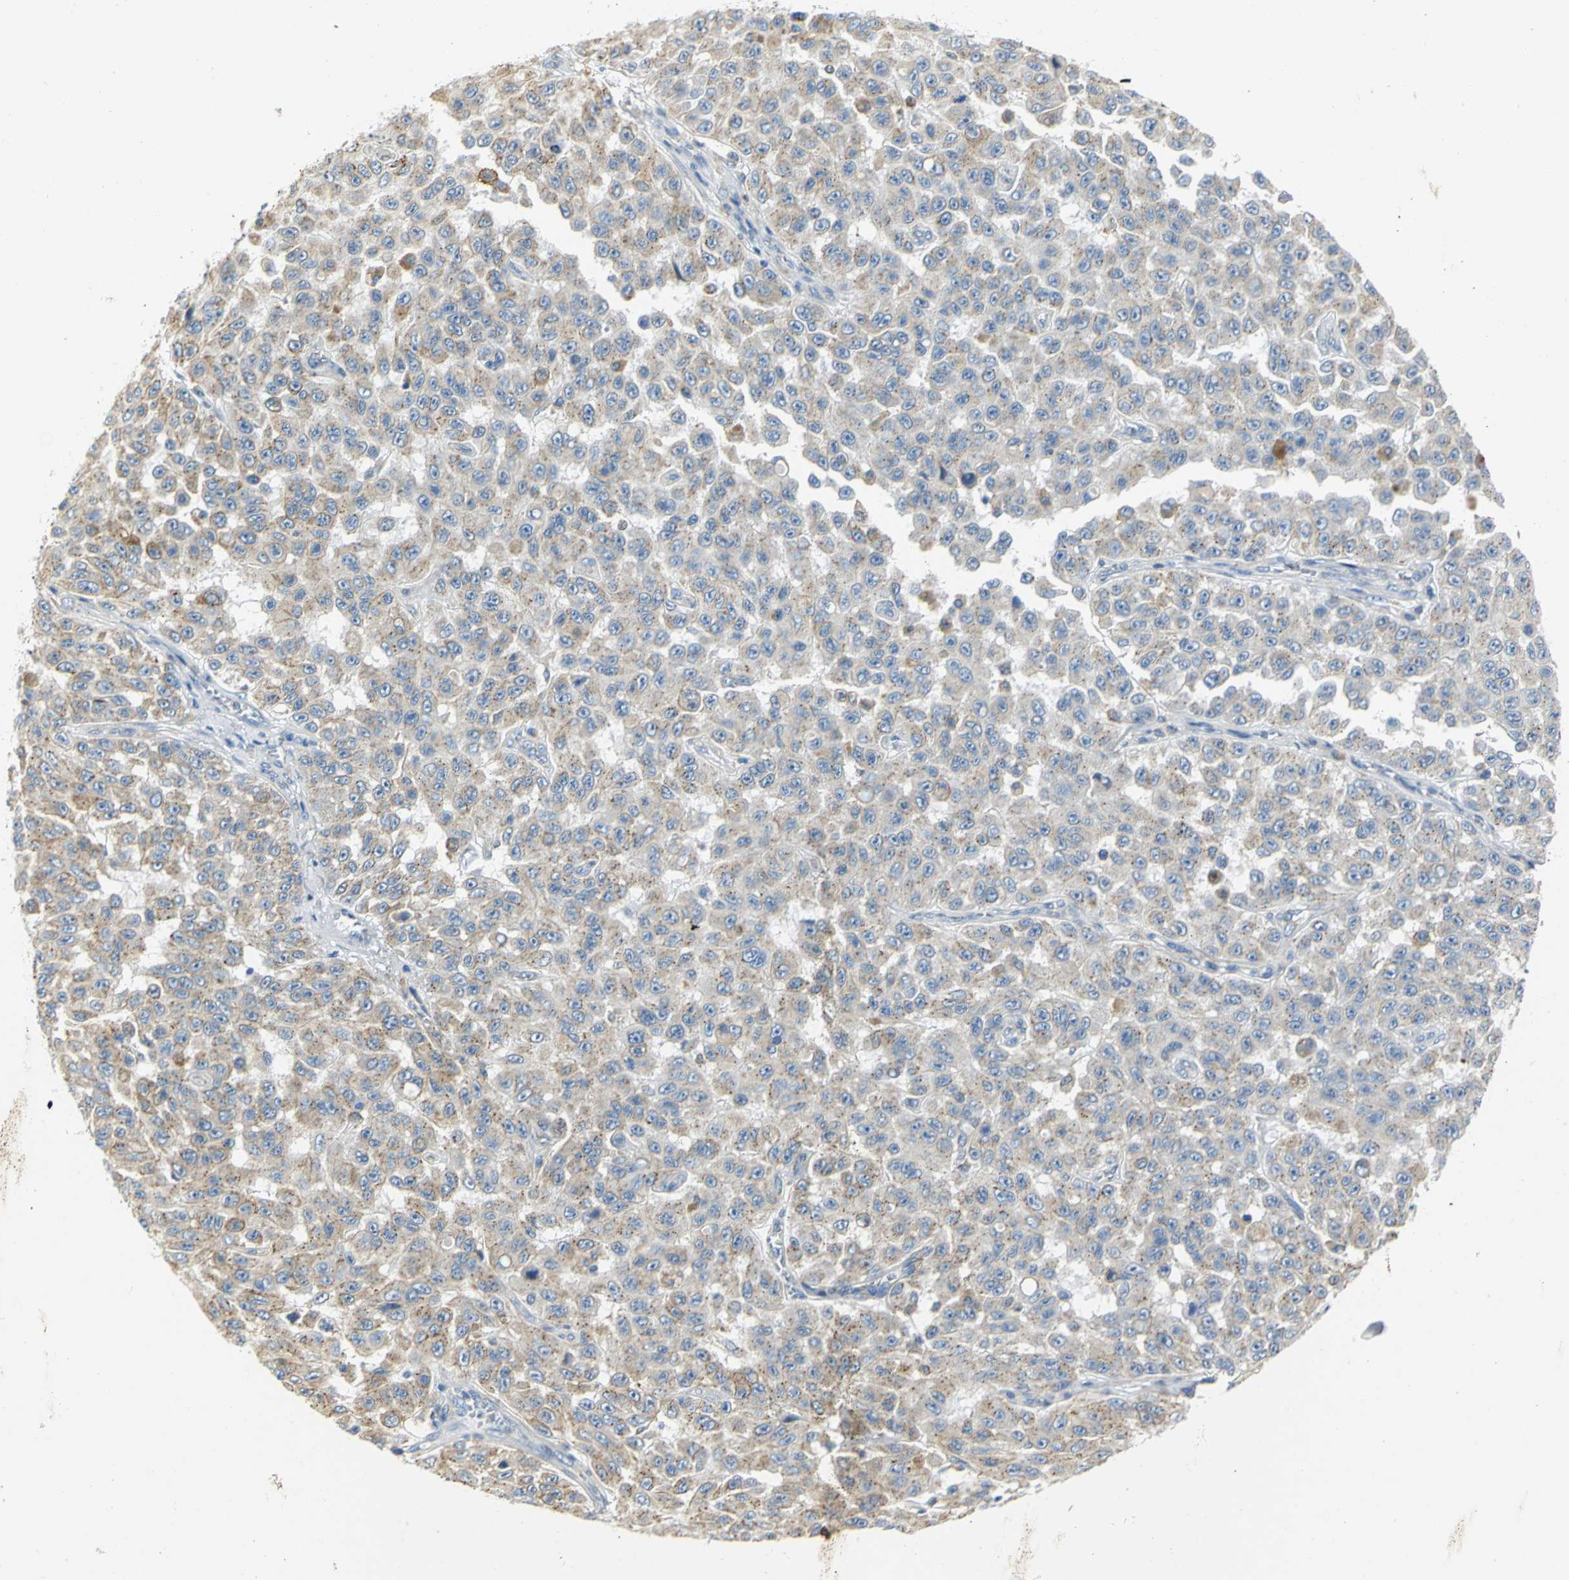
{"staining": {"intensity": "weak", "quantity": ">75%", "location": "cytoplasmic/membranous"}, "tissue": "melanoma", "cell_type": "Tumor cells", "image_type": "cancer", "snomed": [{"axis": "morphology", "description": "Malignant melanoma, NOS"}, {"axis": "topography", "description": "Skin"}], "caption": "A micrograph of melanoma stained for a protein exhibits weak cytoplasmic/membranous brown staining in tumor cells.", "gene": "GNRH2", "patient": {"sex": "male", "age": 30}}